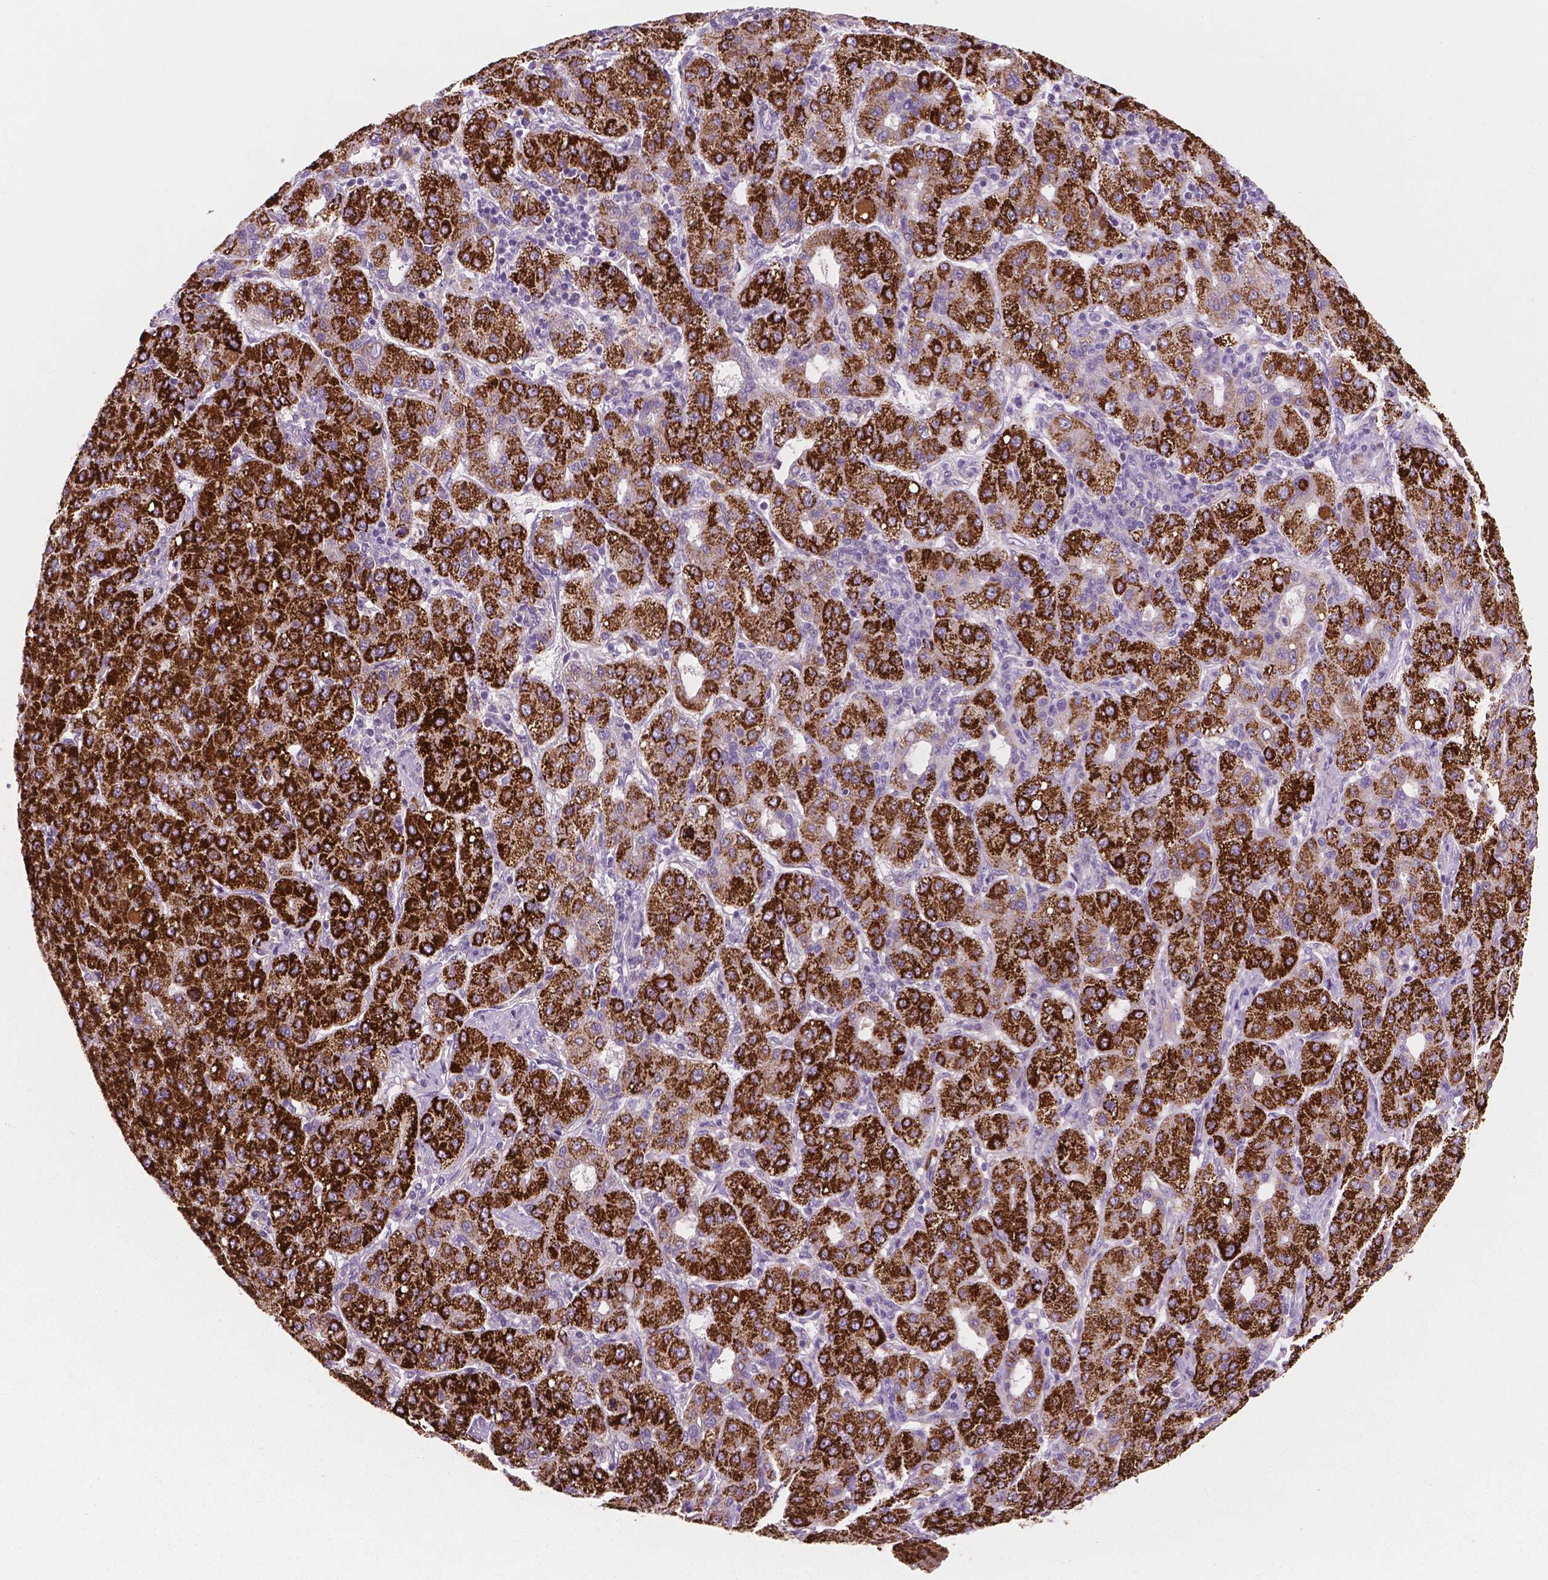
{"staining": {"intensity": "strong", "quantity": ">75%", "location": "cytoplasmic/membranous"}, "tissue": "liver cancer", "cell_type": "Tumor cells", "image_type": "cancer", "snomed": [{"axis": "morphology", "description": "Carcinoma, Hepatocellular, NOS"}, {"axis": "topography", "description": "Liver"}], "caption": "Strong cytoplasmic/membranous protein expression is seen in approximately >75% of tumor cells in liver hepatocellular carcinoma.", "gene": "LRP1B", "patient": {"sex": "male", "age": 65}}